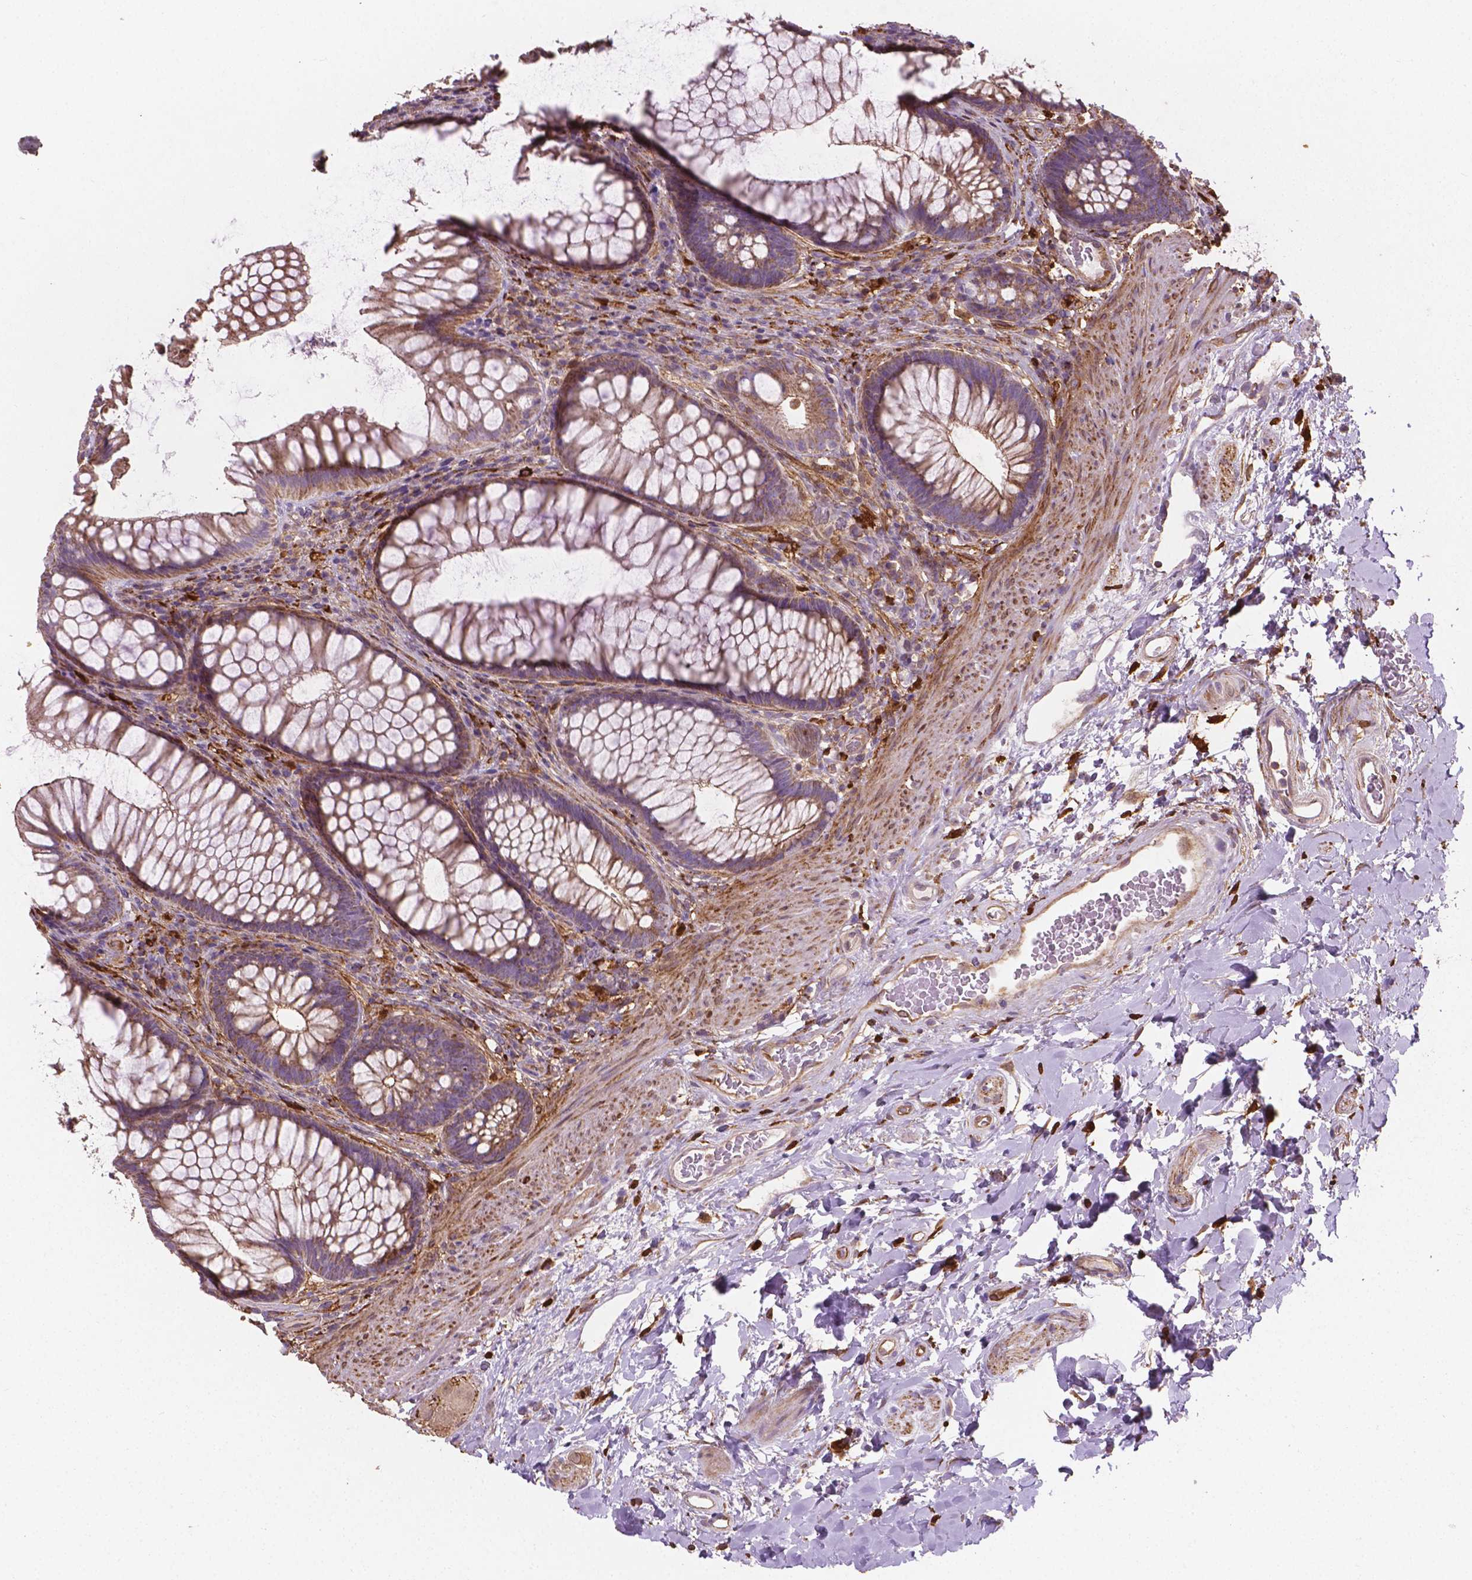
{"staining": {"intensity": "moderate", "quantity": ">75%", "location": "cytoplasmic/membranous"}, "tissue": "rectum", "cell_type": "Glandular cells", "image_type": "normal", "snomed": [{"axis": "morphology", "description": "Normal tissue, NOS"}, {"axis": "topography", "description": "Smooth muscle"}, {"axis": "topography", "description": "Rectum"}], "caption": "Normal rectum reveals moderate cytoplasmic/membranous positivity in about >75% of glandular cells, visualized by immunohistochemistry. (Brightfield microscopy of DAB IHC at high magnification).", "gene": "TCAF1", "patient": {"sex": "male", "age": 53}}